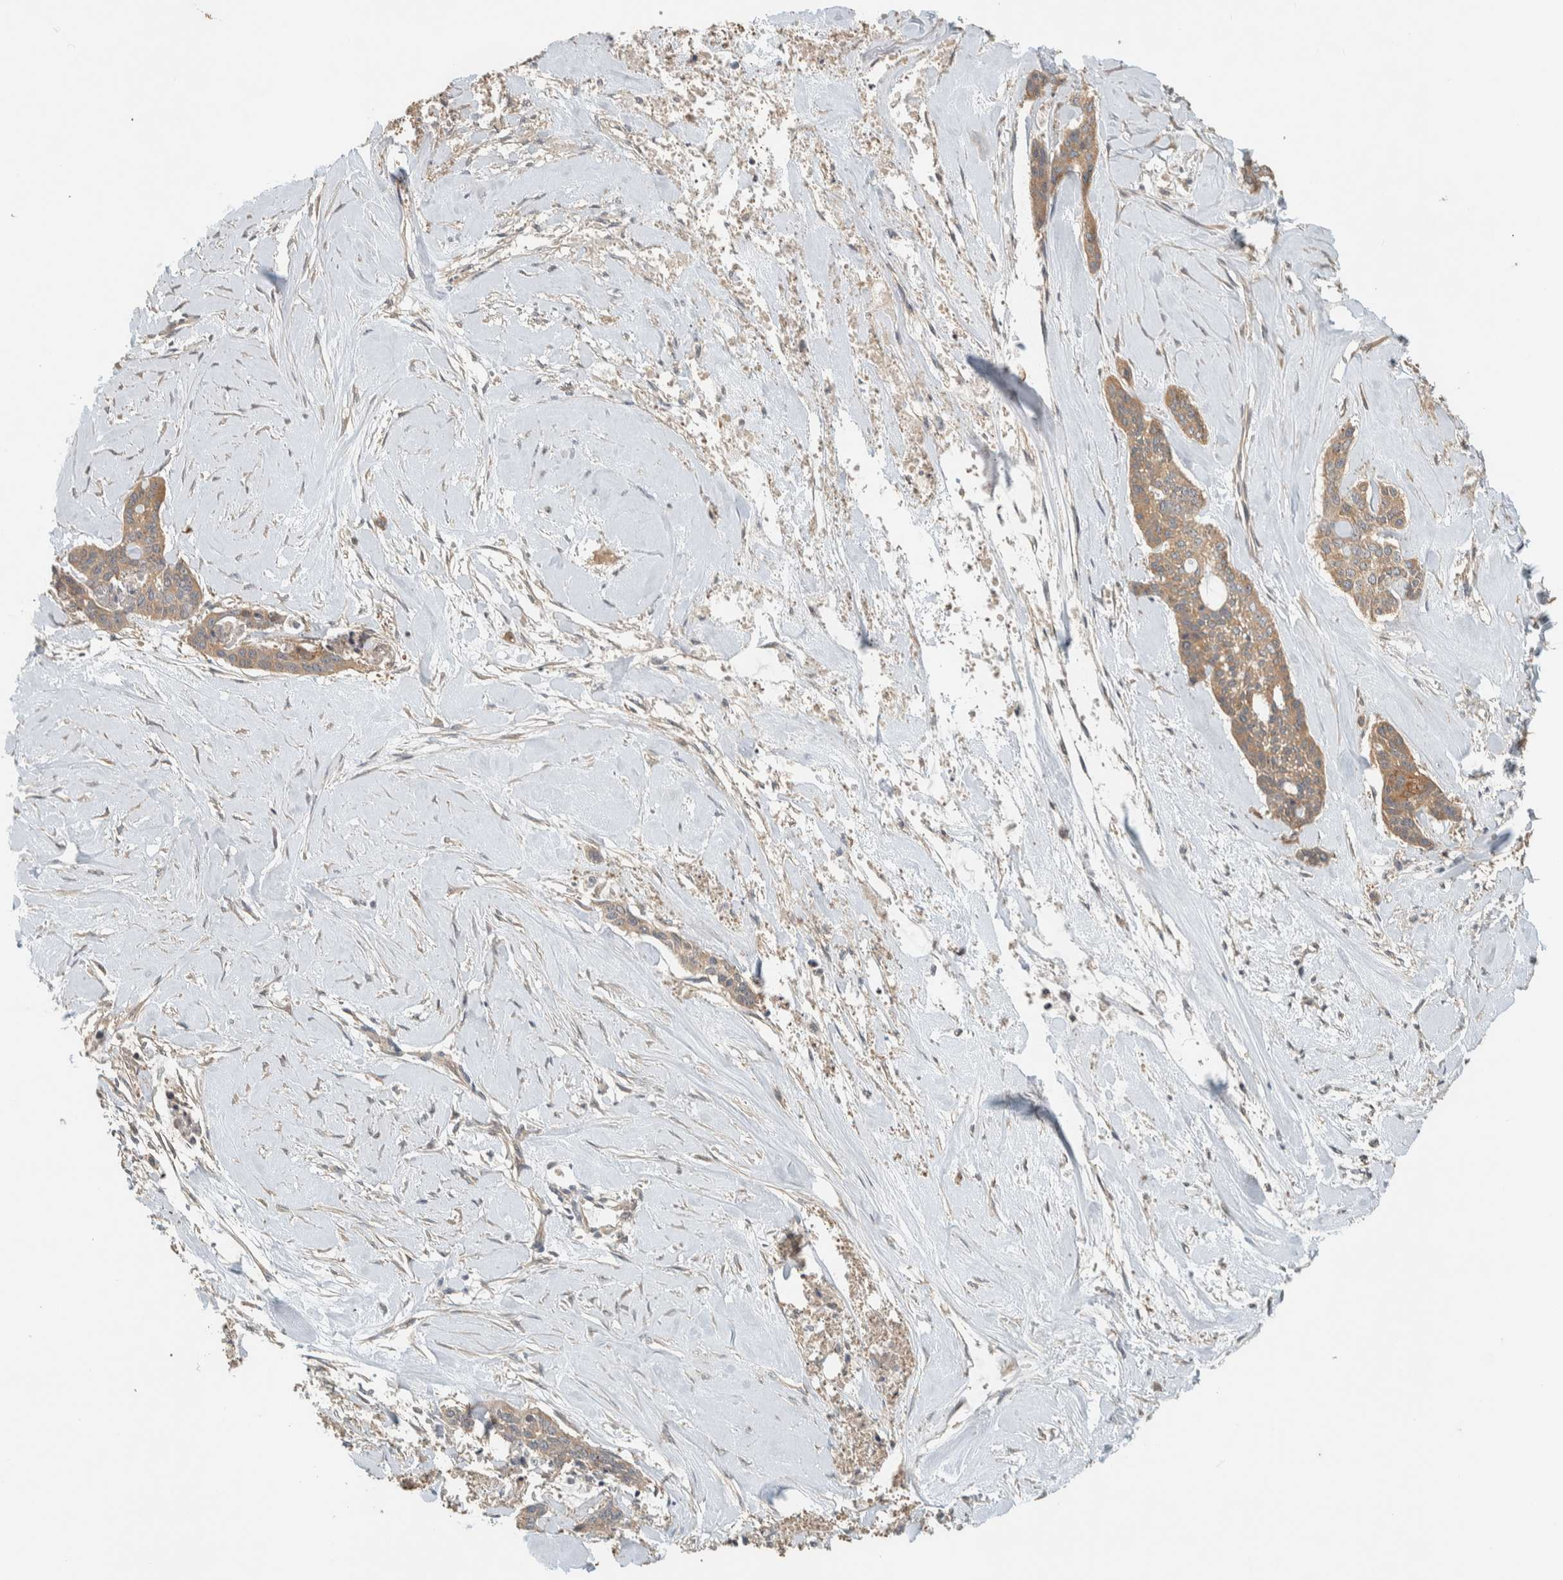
{"staining": {"intensity": "weak", "quantity": ">75%", "location": "cytoplasmic/membranous"}, "tissue": "skin cancer", "cell_type": "Tumor cells", "image_type": "cancer", "snomed": [{"axis": "morphology", "description": "Basal cell carcinoma"}, {"axis": "topography", "description": "Skin"}], "caption": "Skin cancer stained for a protein (brown) exhibits weak cytoplasmic/membranous positive expression in approximately >75% of tumor cells.", "gene": "RAB11FIP1", "patient": {"sex": "female", "age": 64}}